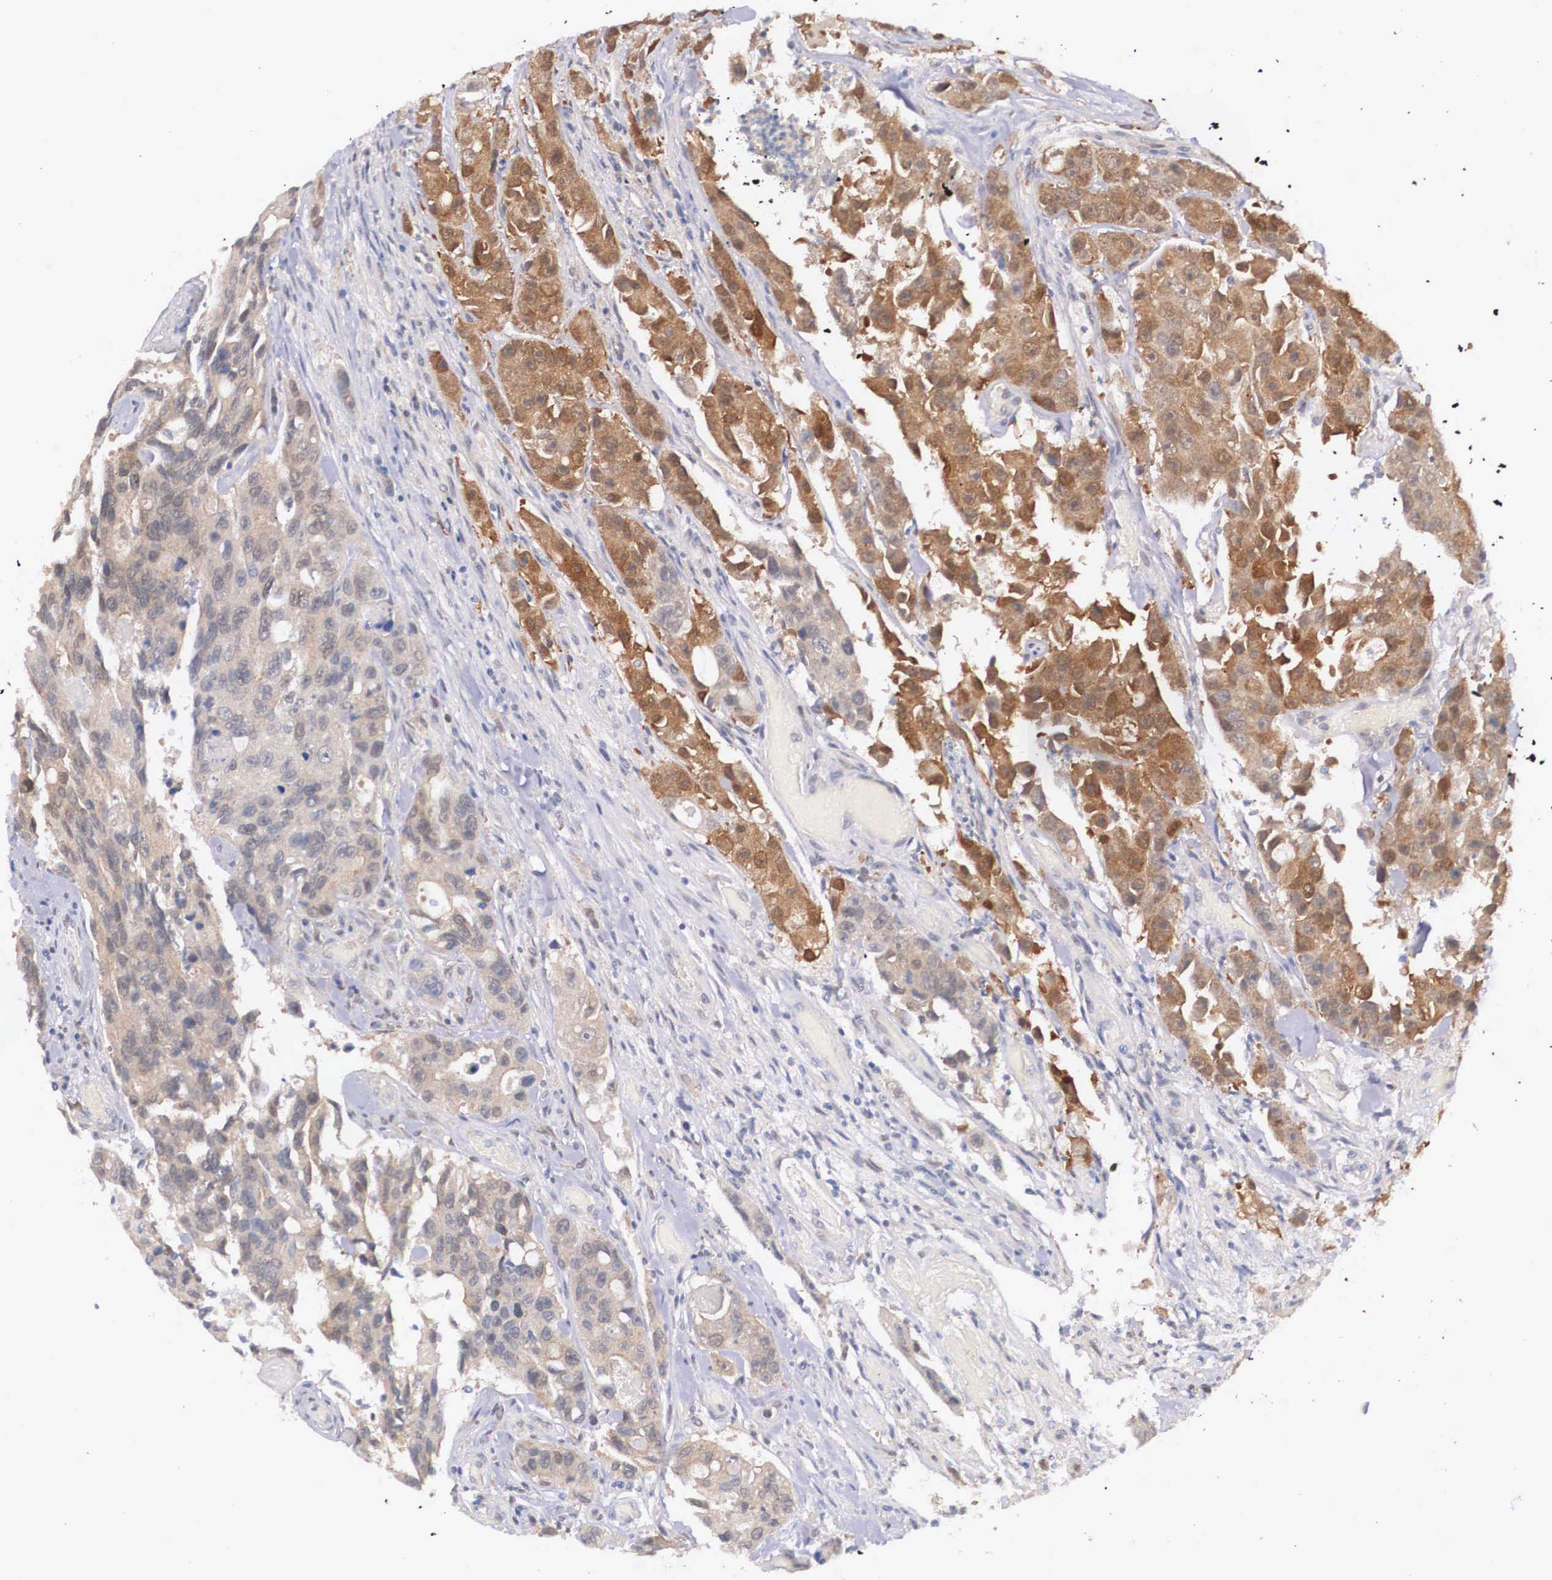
{"staining": {"intensity": "moderate", "quantity": "25%-75%", "location": "cytoplasmic/membranous"}, "tissue": "colorectal cancer", "cell_type": "Tumor cells", "image_type": "cancer", "snomed": [{"axis": "morphology", "description": "Adenocarcinoma, NOS"}, {"axis": "topography", "description": "Colon"}], "caption": "A high-resolution micrograph shows immunohistochemistry staining of adenocarcinoma (colorectal), which reveals moderate cytoplasmic/membranous positivity in approximately 25%-75% of tumor cells.", "gene": "IGBP1", "patient": {"sex": "female", "age": 86}}